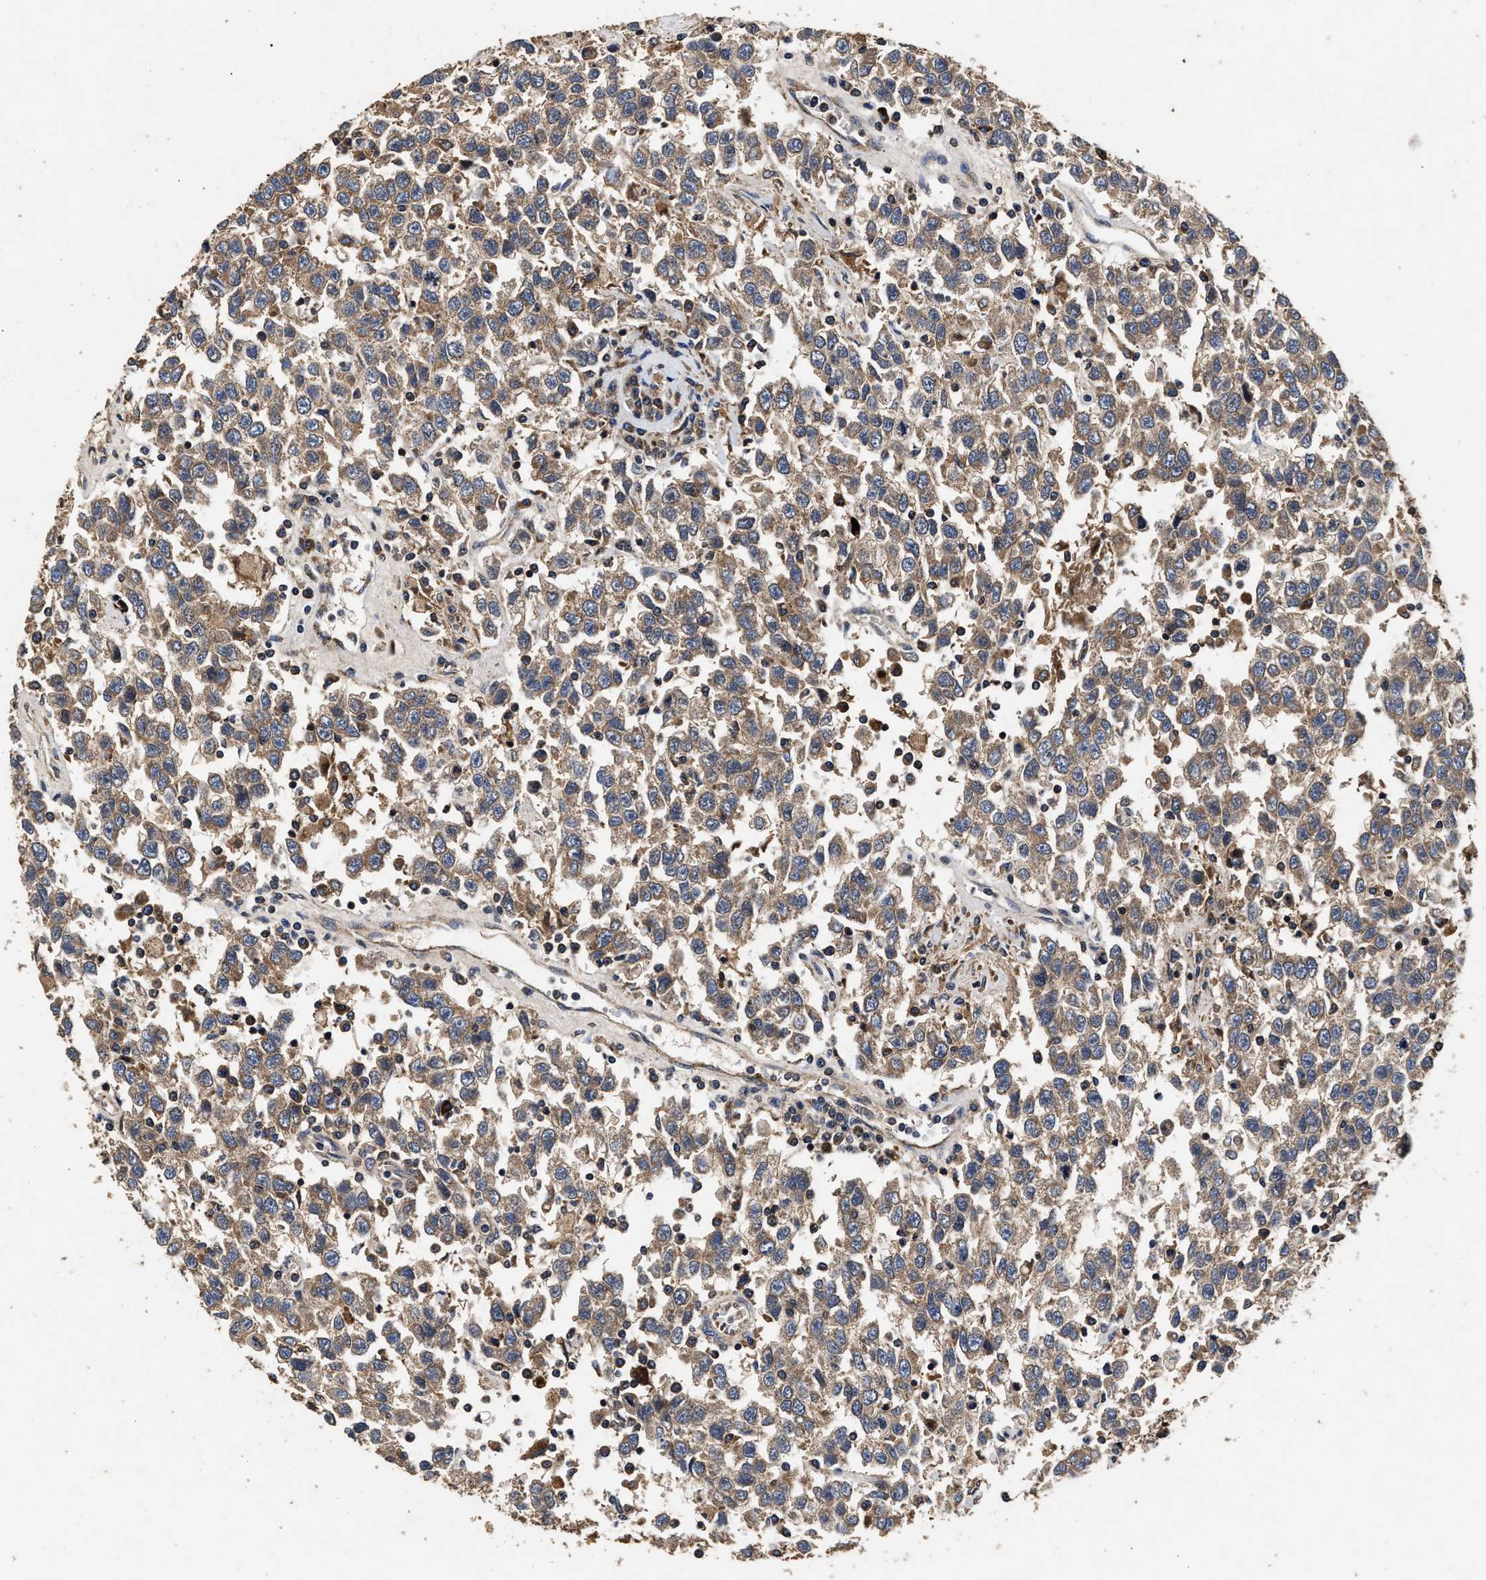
{"staining": {"intensity": "weak", "quantity": ">75%", "location": "cytoplasmic/membranous"}, "tissue": "testis cancer", "cell_type": "Tumor cells", "image_type": "cancer", "snomed": [{"axis": "morphology", "description": "Seminoma, NOS"}, {"axis": "topography", "description": "Testis"}], "caption": "Immunohistochemical staining of seminoma (testis) shows low levels of weak cytoplasmic/membranous staining in about >75% of tumor cells.", "gene": "NFKB2", "patient": {"sex": "male", "age": 41}}